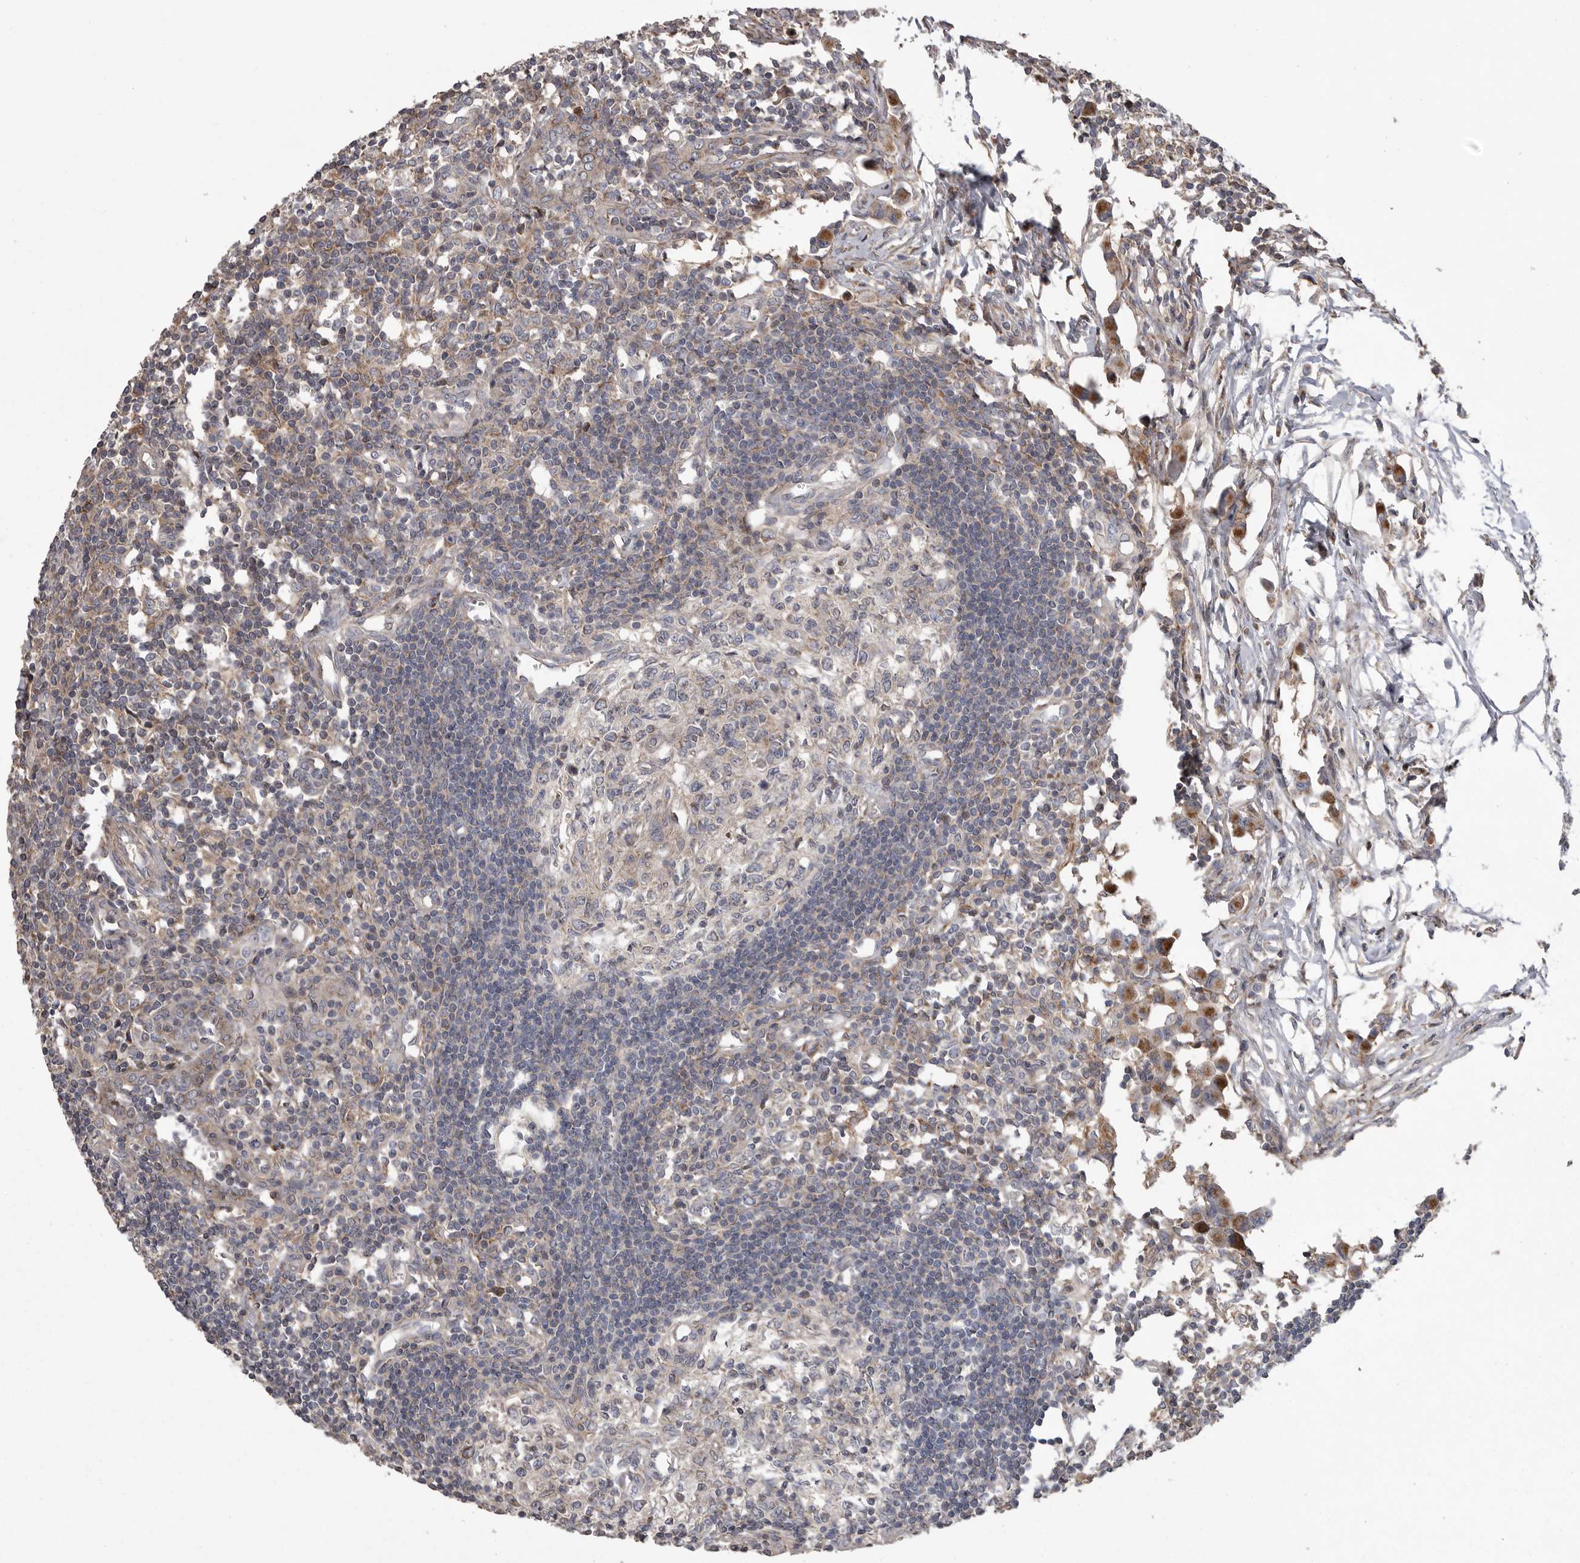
{"staining": {"intensity": "moderate", "quantity": "<25%", "location": "cytoplasmic/membranous"}, "tissue": "lymph node", "cell_type": "Germinal center cells", "image_type": "normal", "snomed": [{"axis": "morphology", "description": "Normal tissue, NOS"}, {"axis": "morphology", "description": "Malignant melanoma, Metastatic site"}, {"axis": "topography", "description": "Lymph node"}], "caption": "The micrograph displays staining of unremarkable lymph node, revealing moderate cytoplasmic/membranous protein staining (brown color) within germinal center cells. The protein of interest is stained brown, and the nuclei are stained in blue (DAB IHC with brightfield microscopy, high magnification).", "gene": "CRP", "patient": {"sex": "male", "age": 41}}